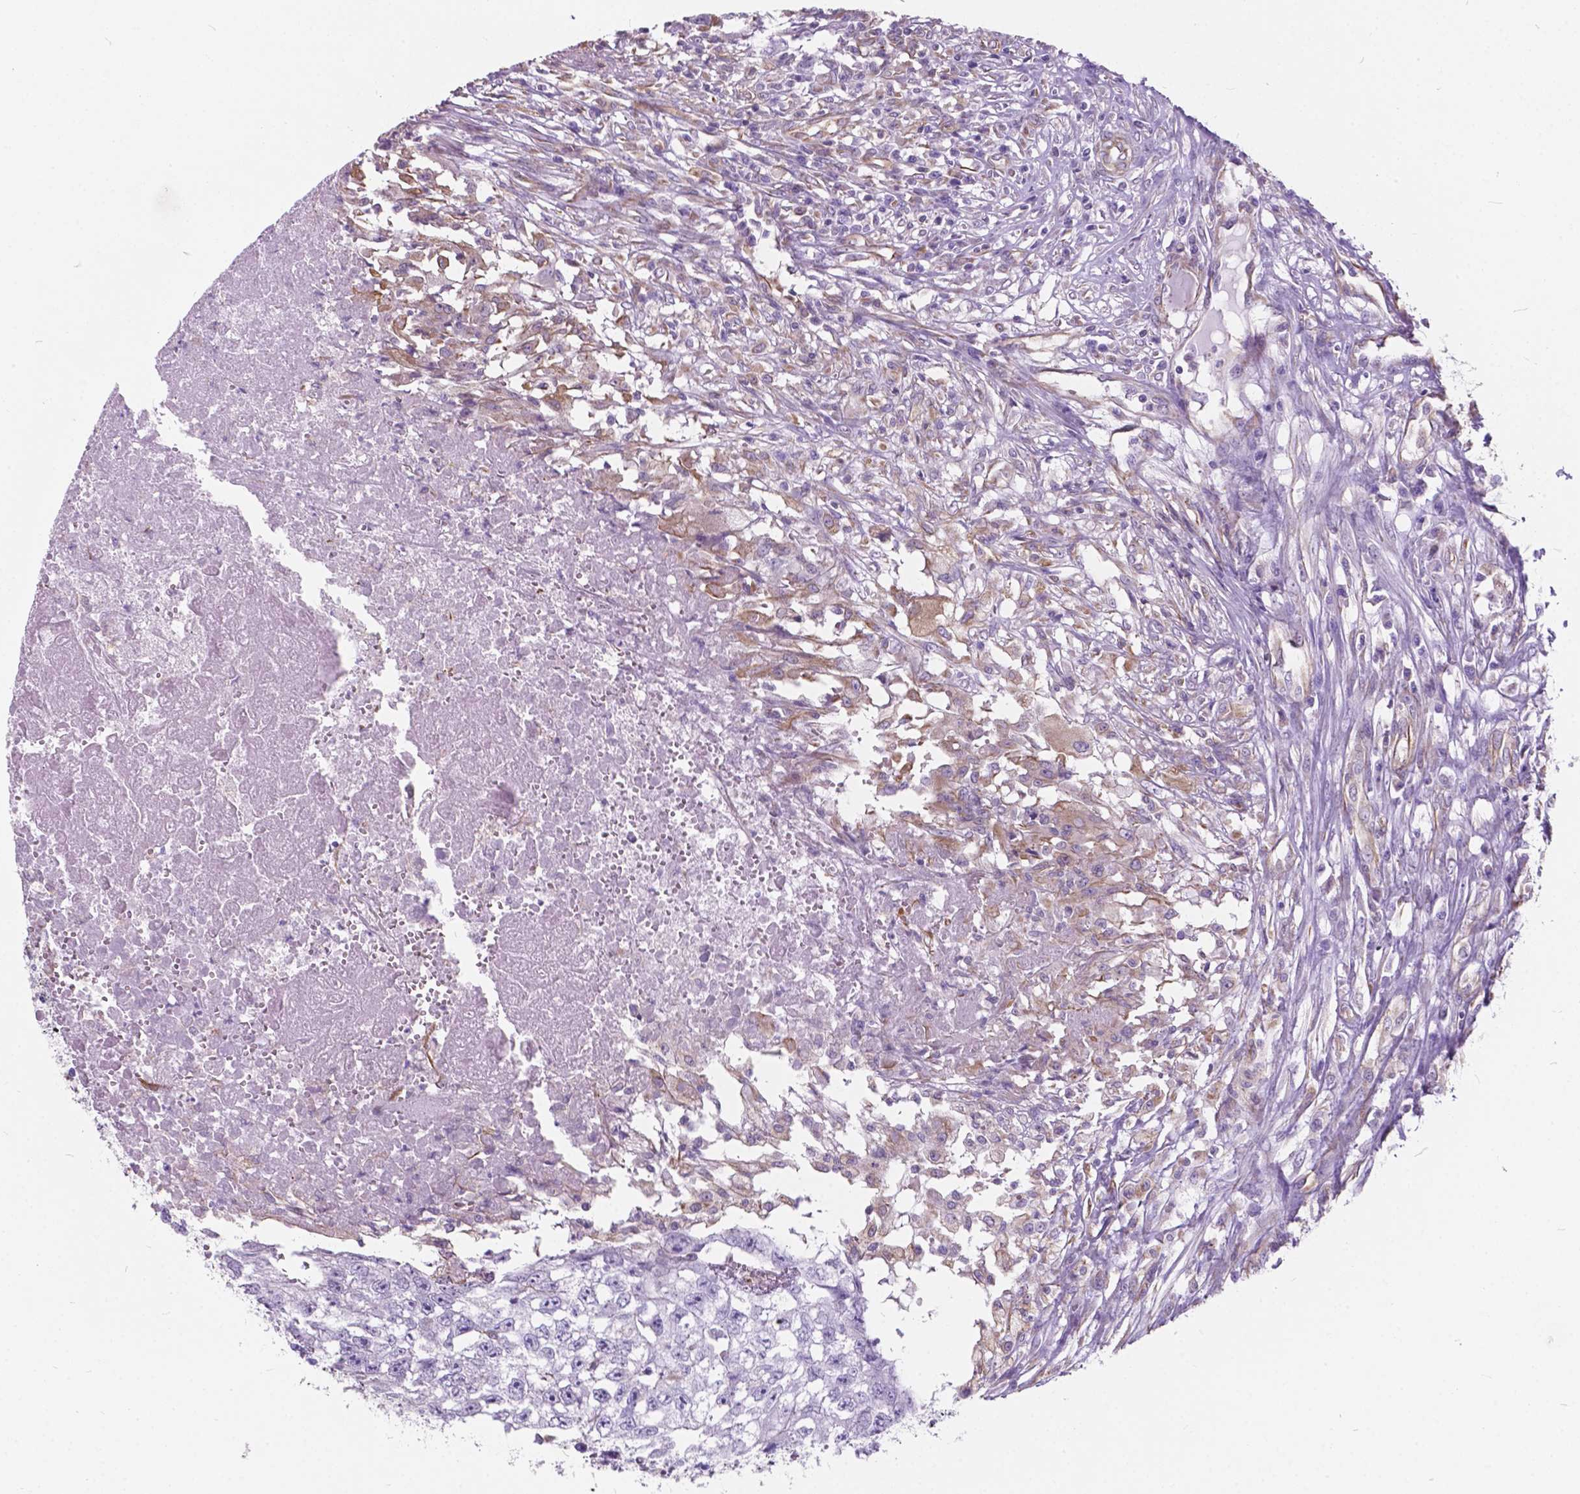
{"staining": {"intensity": "negative", "quantity": "none", "location": "none"}, "tissue": "testis cancer", "cell_type": "Tumor cells", "image_type": "cancer", "snomed": [{"axis": "morphology", "description": "Carcinoma, Embryonal, NOS"}, {"axis": "morphology", "description": "Teratoma, malignant, NOS"}, {"axis": "topography", "description": "Testis"}], "caption": "Tumor cells show no significant protein expression in testis cancer (embryonal carcinoma). (Stains: DAB immunohistochemistry with hematoxylin counter stain, Microscopy: brightfield microscopy at high magnification).", "gene": "AMOT", "patient": {"sex": "male", "age": 24}}